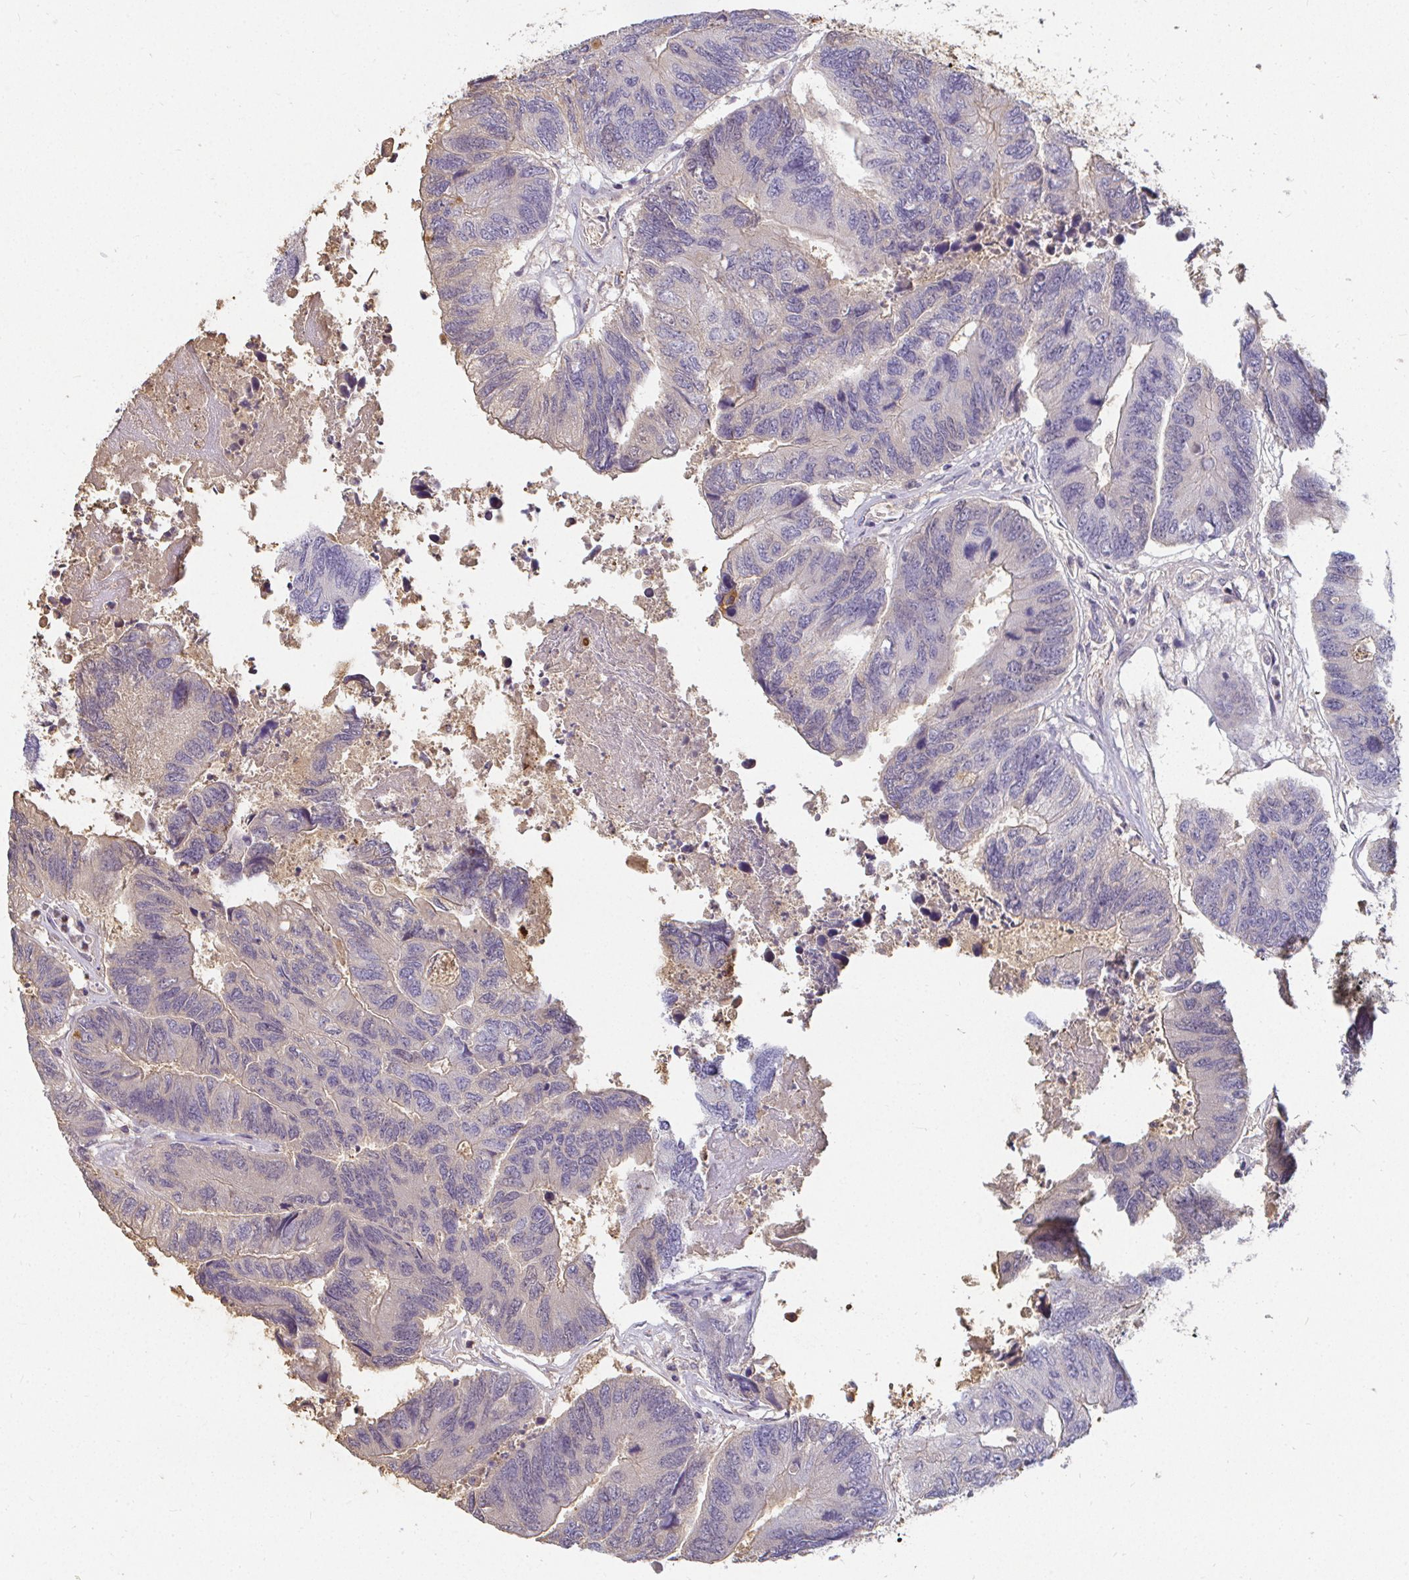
{"staining": {"intensity": "negative", "quantity": "none", "location": "none"}, "tissue": "colorectal cancer", "cell_type": "Tumor cells", "image_type": "cancer", "snomed": [{"axis": "morphology", "description": "Adenocarcinoma, NOS"}, {"axis": "topography", "description": "Colon"}], "caption": "Protein analysis of colorectal cancer (adenocarcinoma) shows no significant expression in tumor cells. Brightfield microscopy of immunohistochemistry (IHC) stained with DAB (brown) and hematoxylin (blue), captured at high magnification.", "gene": "LOXL4", "patient": {"sex": "female", "age": 67}}